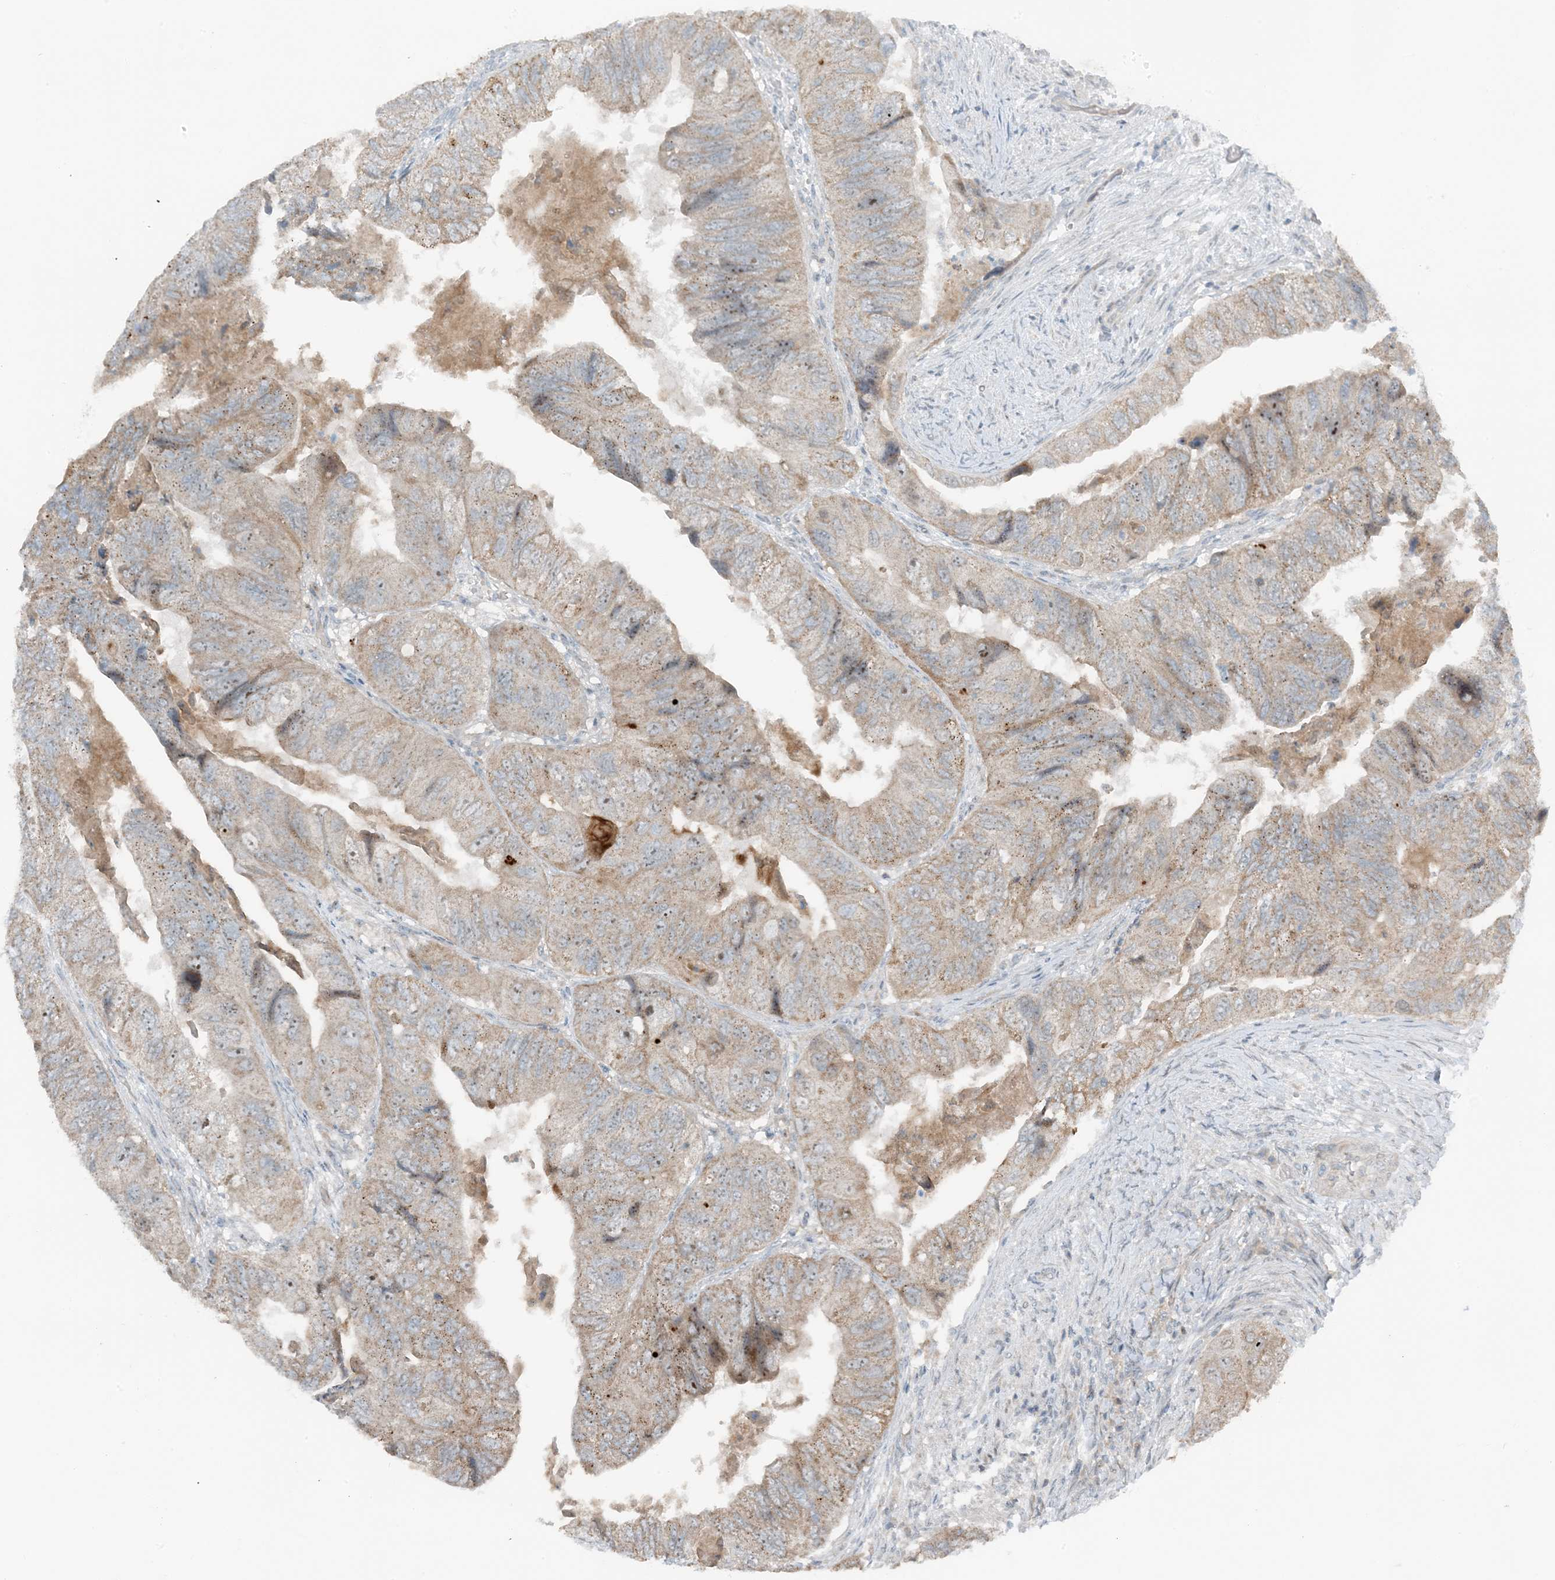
{"staining": {"intensity": "moderate", "quantity": ">75%", "location": "cytoplasmic/membranous"}, "tissue": "colorectal cancer", "cell_type": "Tumor cells", "image_type": "cancer", "snomed": [{"axis": "morphology", "description": "Adenocarcinoma, NOS"}, {"axis": "topography", "description": "Rectum"}], "caption": "A micrograph showing moderate cytoplasmic/membranous staining in approximately >75% of tumor cells in colorectal adenocarcinoma, as visualized by brown immunohistochemical staining.", "gene": "MITD1", "patient": {"sex": "male", "age": 63}}